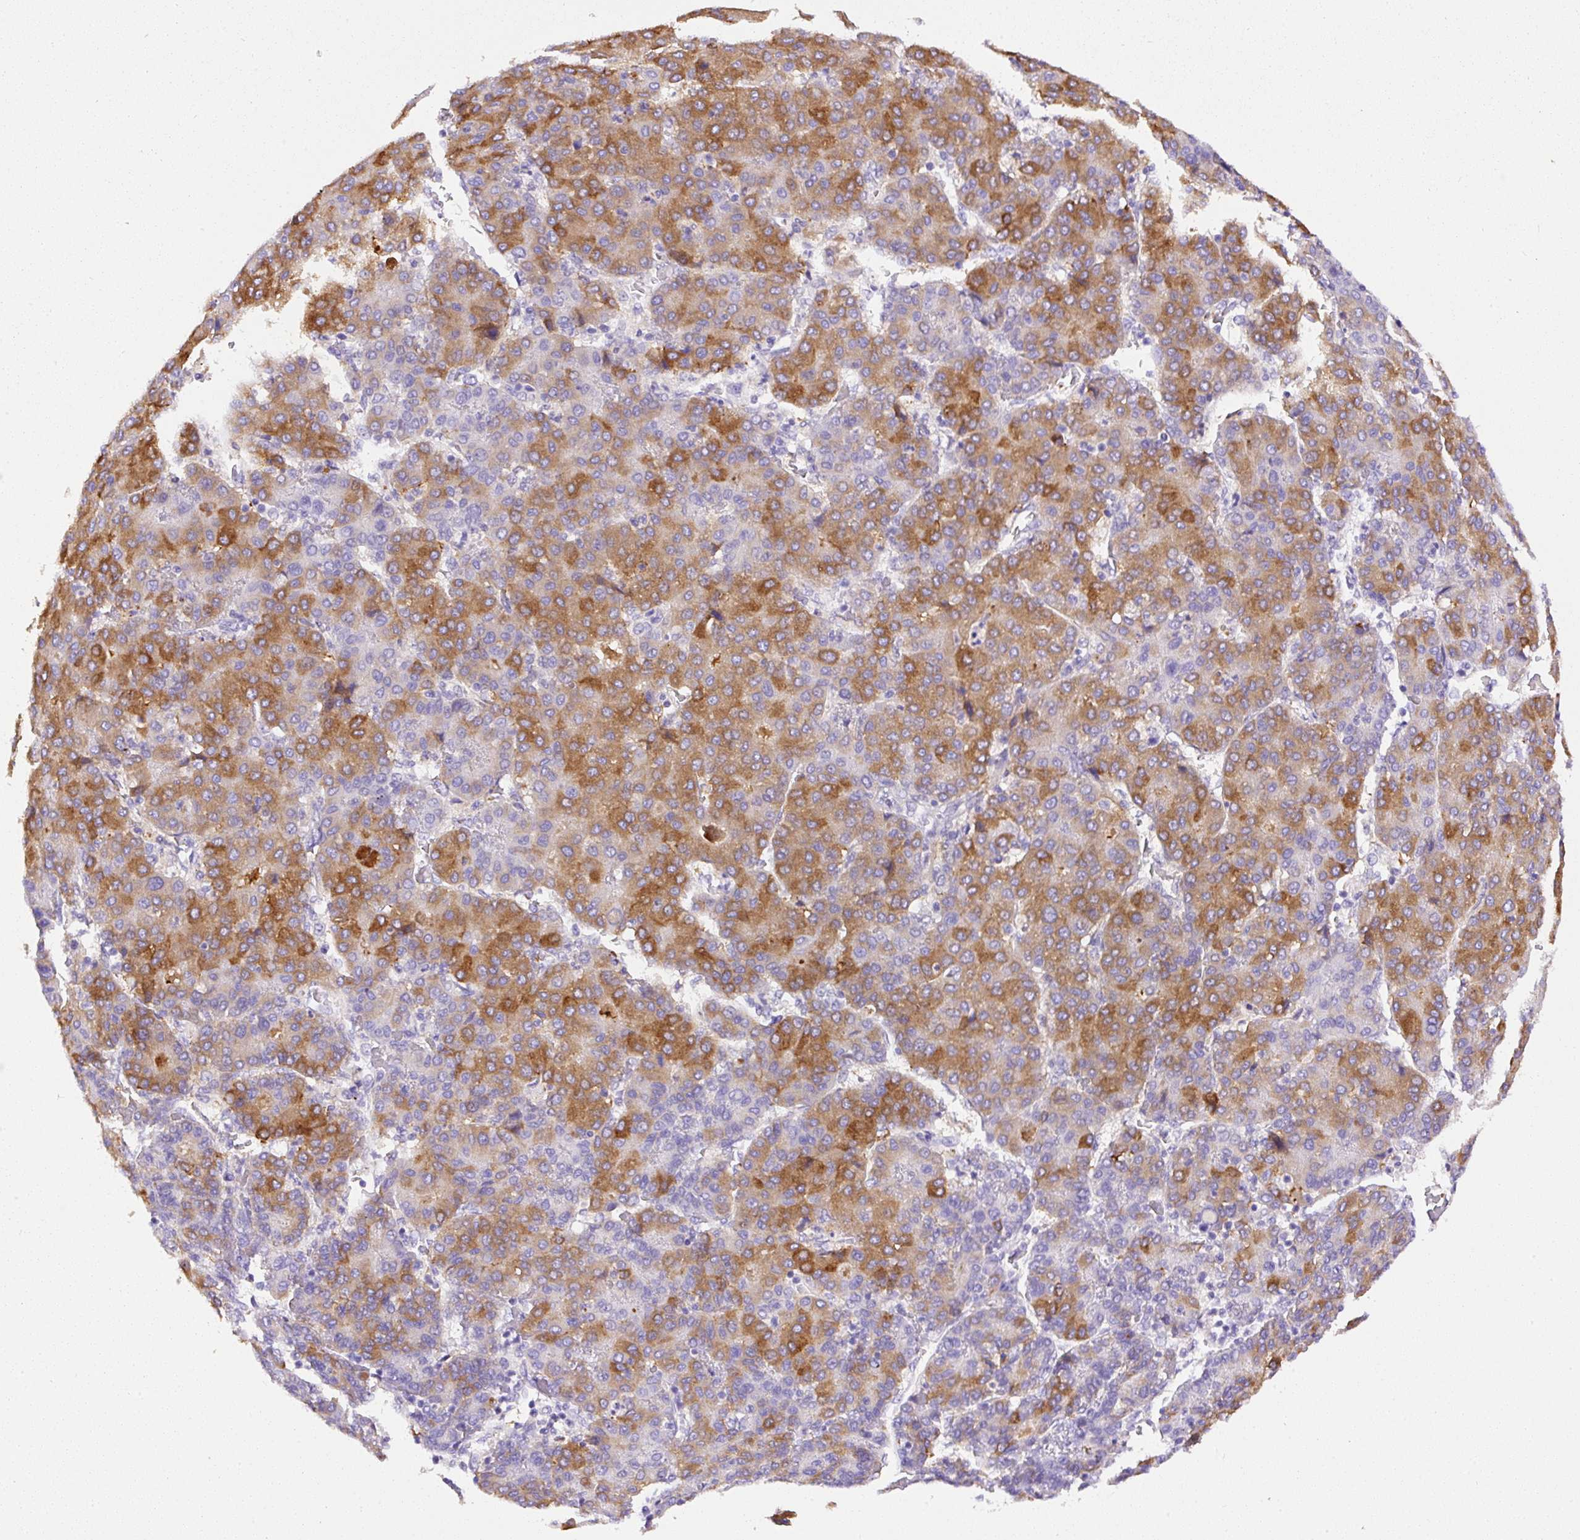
{"staining": {"intensity": "moderate", "quantity": ">75%", "location": "cytoplasmic/membranous"}, "tissue": "liver cancer", "cell_type": "Tumor cells", "image_type": "cancer", "snomed": [{"axis": "morphology", "description": "Carcinoma, Hepatocellular, NOS"}, {"axis": "topography", "description": "Liver"}], "caption": "Tumor cells display medium levels of moderate cytoplasmic/membranous staining in about >75% of cells in liver cancer (hepatocellular carcinoma). The staining is performed using DAB brown chromogen to label protein expression. The nuclei are counter-stained blue using hematoxylin.", "gene": "APCS", "patient": {"sex": "male", "age": 65}}